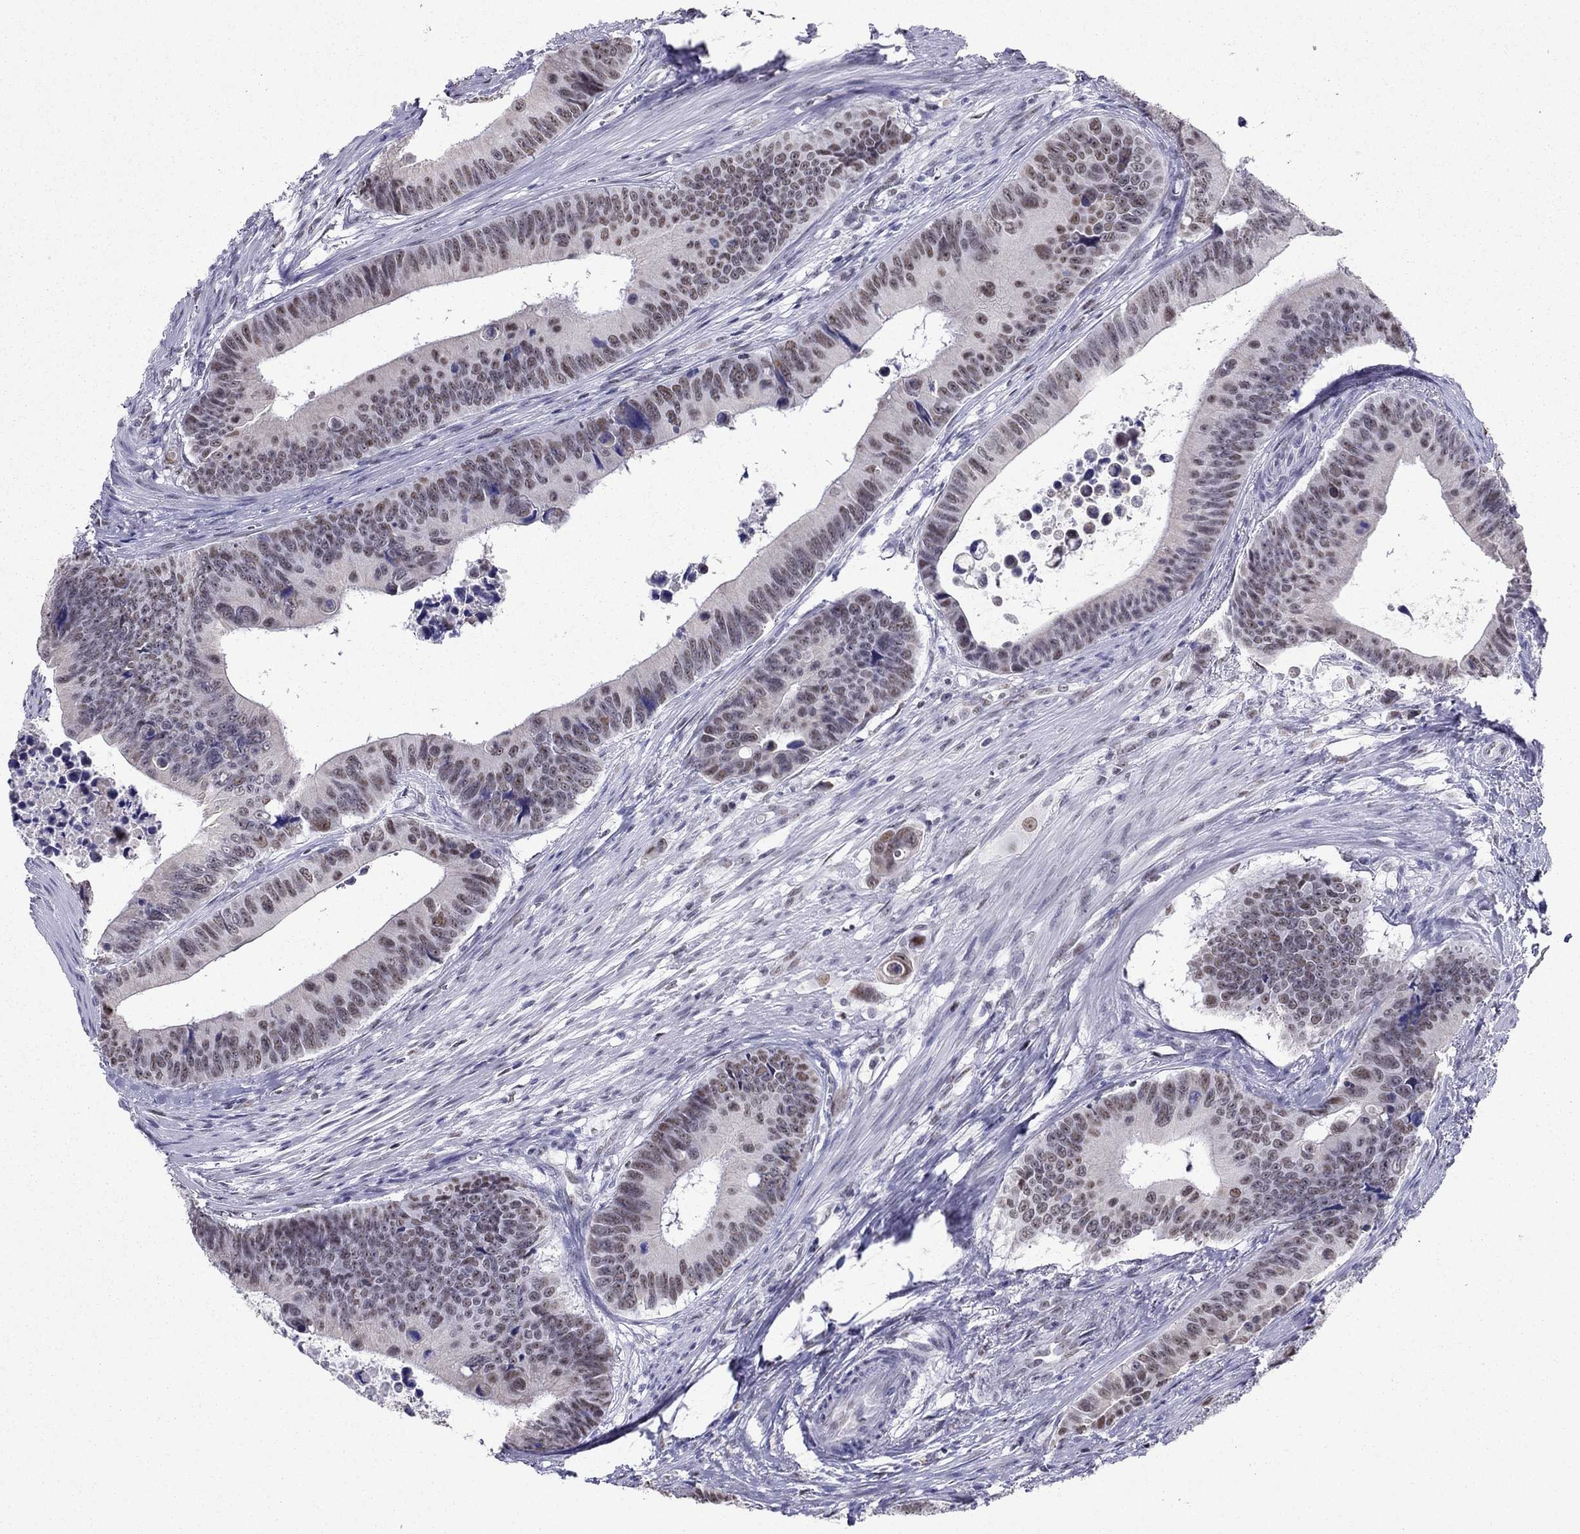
{"staining": {"intensity": "moderate", "quantity": "<25%", "location": "nuclear"}, "tissue": "colorectal cancer", "cell_type": "Tumor cells", "image_type": "cancer", "snomed": [{"axis": "morphology", "description": "Adenocarcinoma, NOS"}, {"axis": "topography", "description": "Colon"}], "caption": "High-magnification brightfield microscopy of colorectal cancer (adenocarcinoma) stained with DAB (3,3'-diaminobenzidine) (brown) and counterstained with hematoxylin (blue). tumor cells exhibit moderate nuclear positivity is appreciated in about<25% of cells. The staining is performed using DAB brown chromogen to label protein expression. The nuclei are counter-stained blue using hematoxylin.", "gene": "PPM1G", "patient": {"sex": "female", "age": 87}}